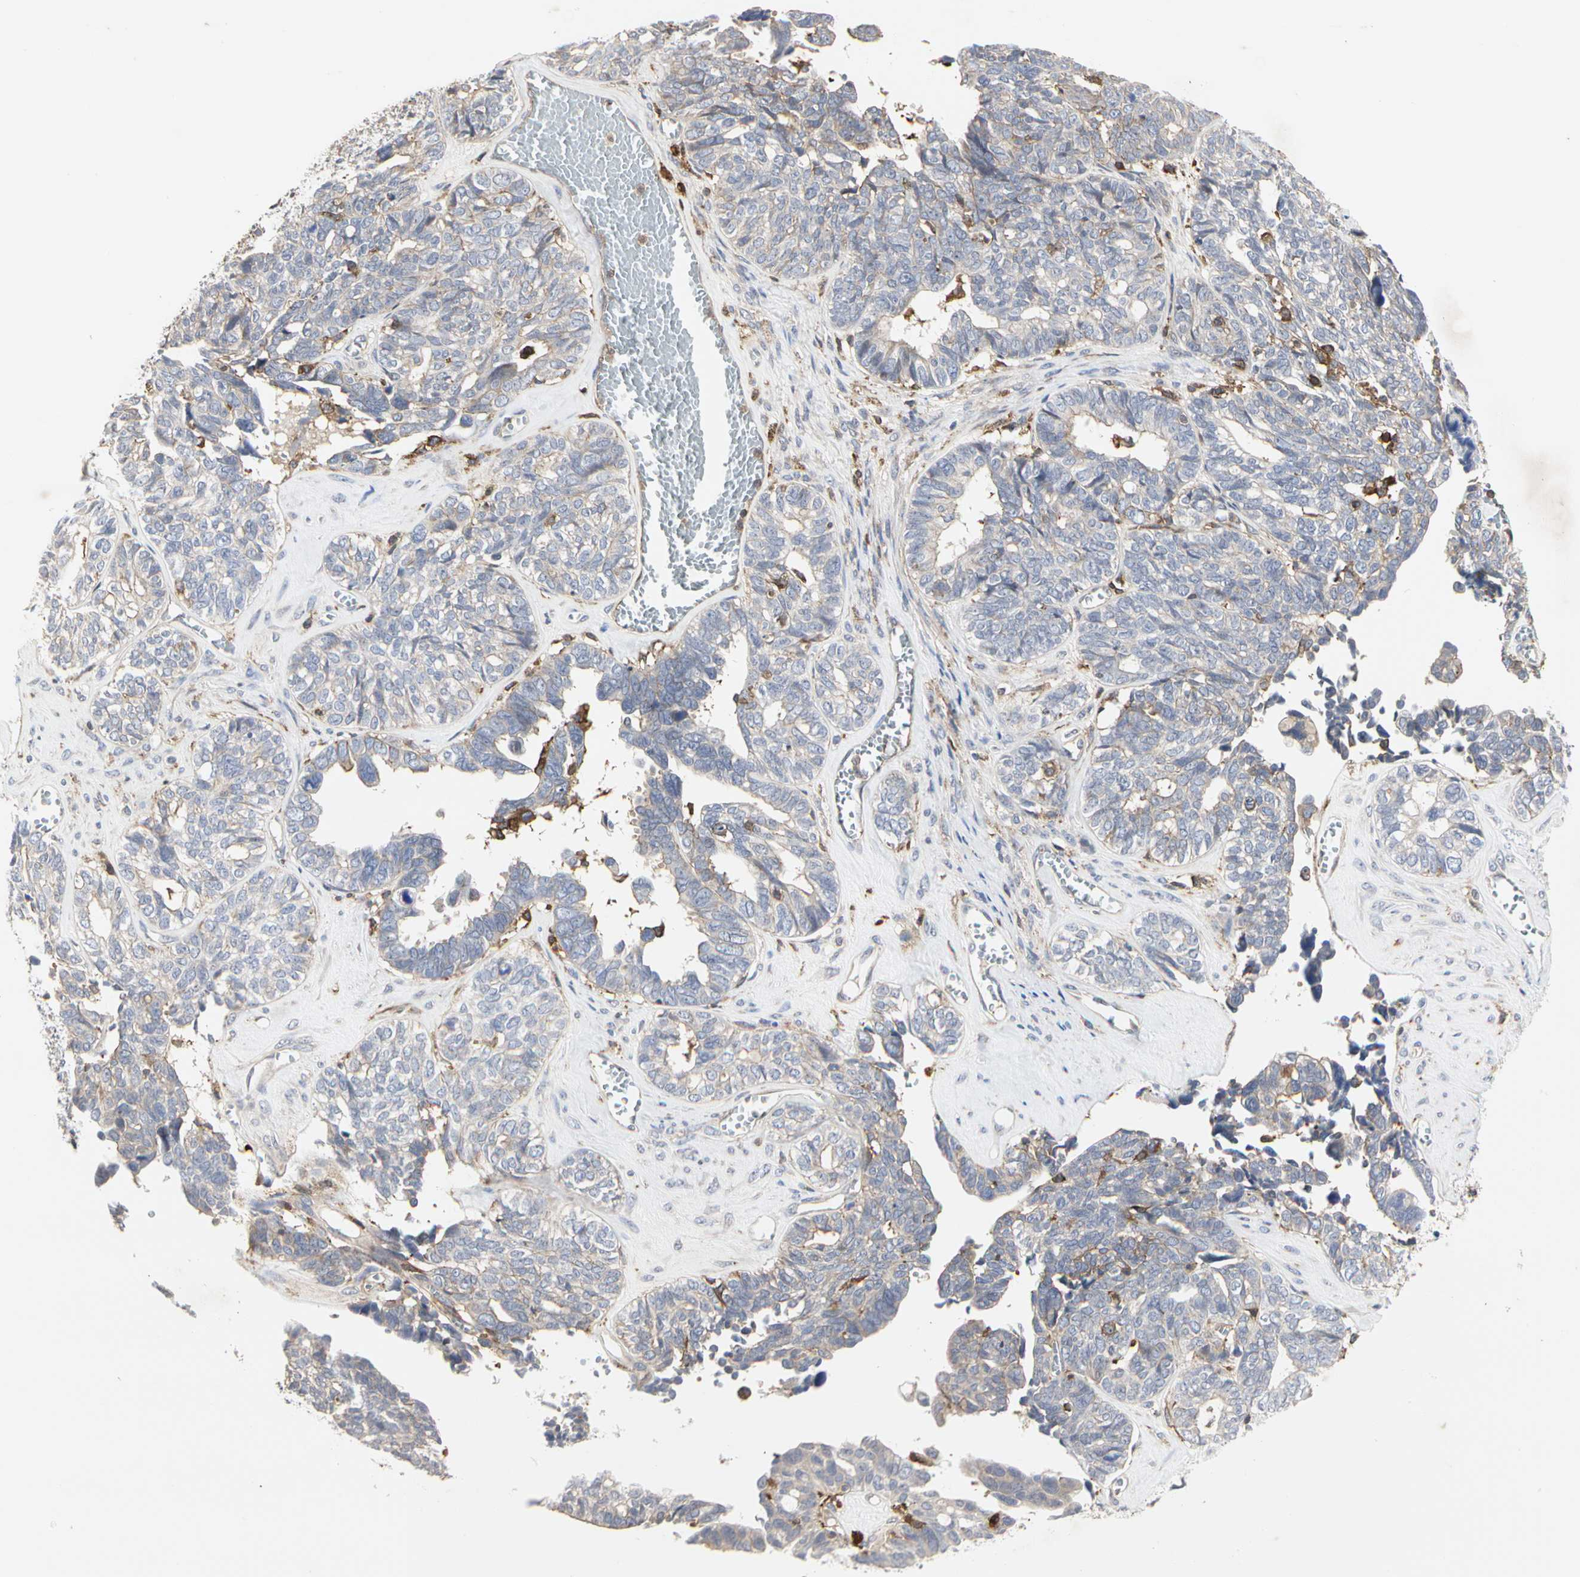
{"staining": {"intensity": "weak", "quantity": "<25%", "location": "cytoplasmic/membranous"}, "tissue": "ovarian cancer", "cell_type": "Tumor cells", "image_type": "cancer", "snomed": [{"axis": "morphology", "description": "Cystadenocarcinoma, serous, NOS"}, {"axis": "topography", "description": "Ovary"}], "caption": "This histopathology image is of ovarian serous cystadenocarcinoma stained with IHC to label a protein in brown with the nuclei are counter-stained blue. There is no expression in tumor cells.", "gene": "NAPG", "patient": {"sex": "female", "age": 79}}